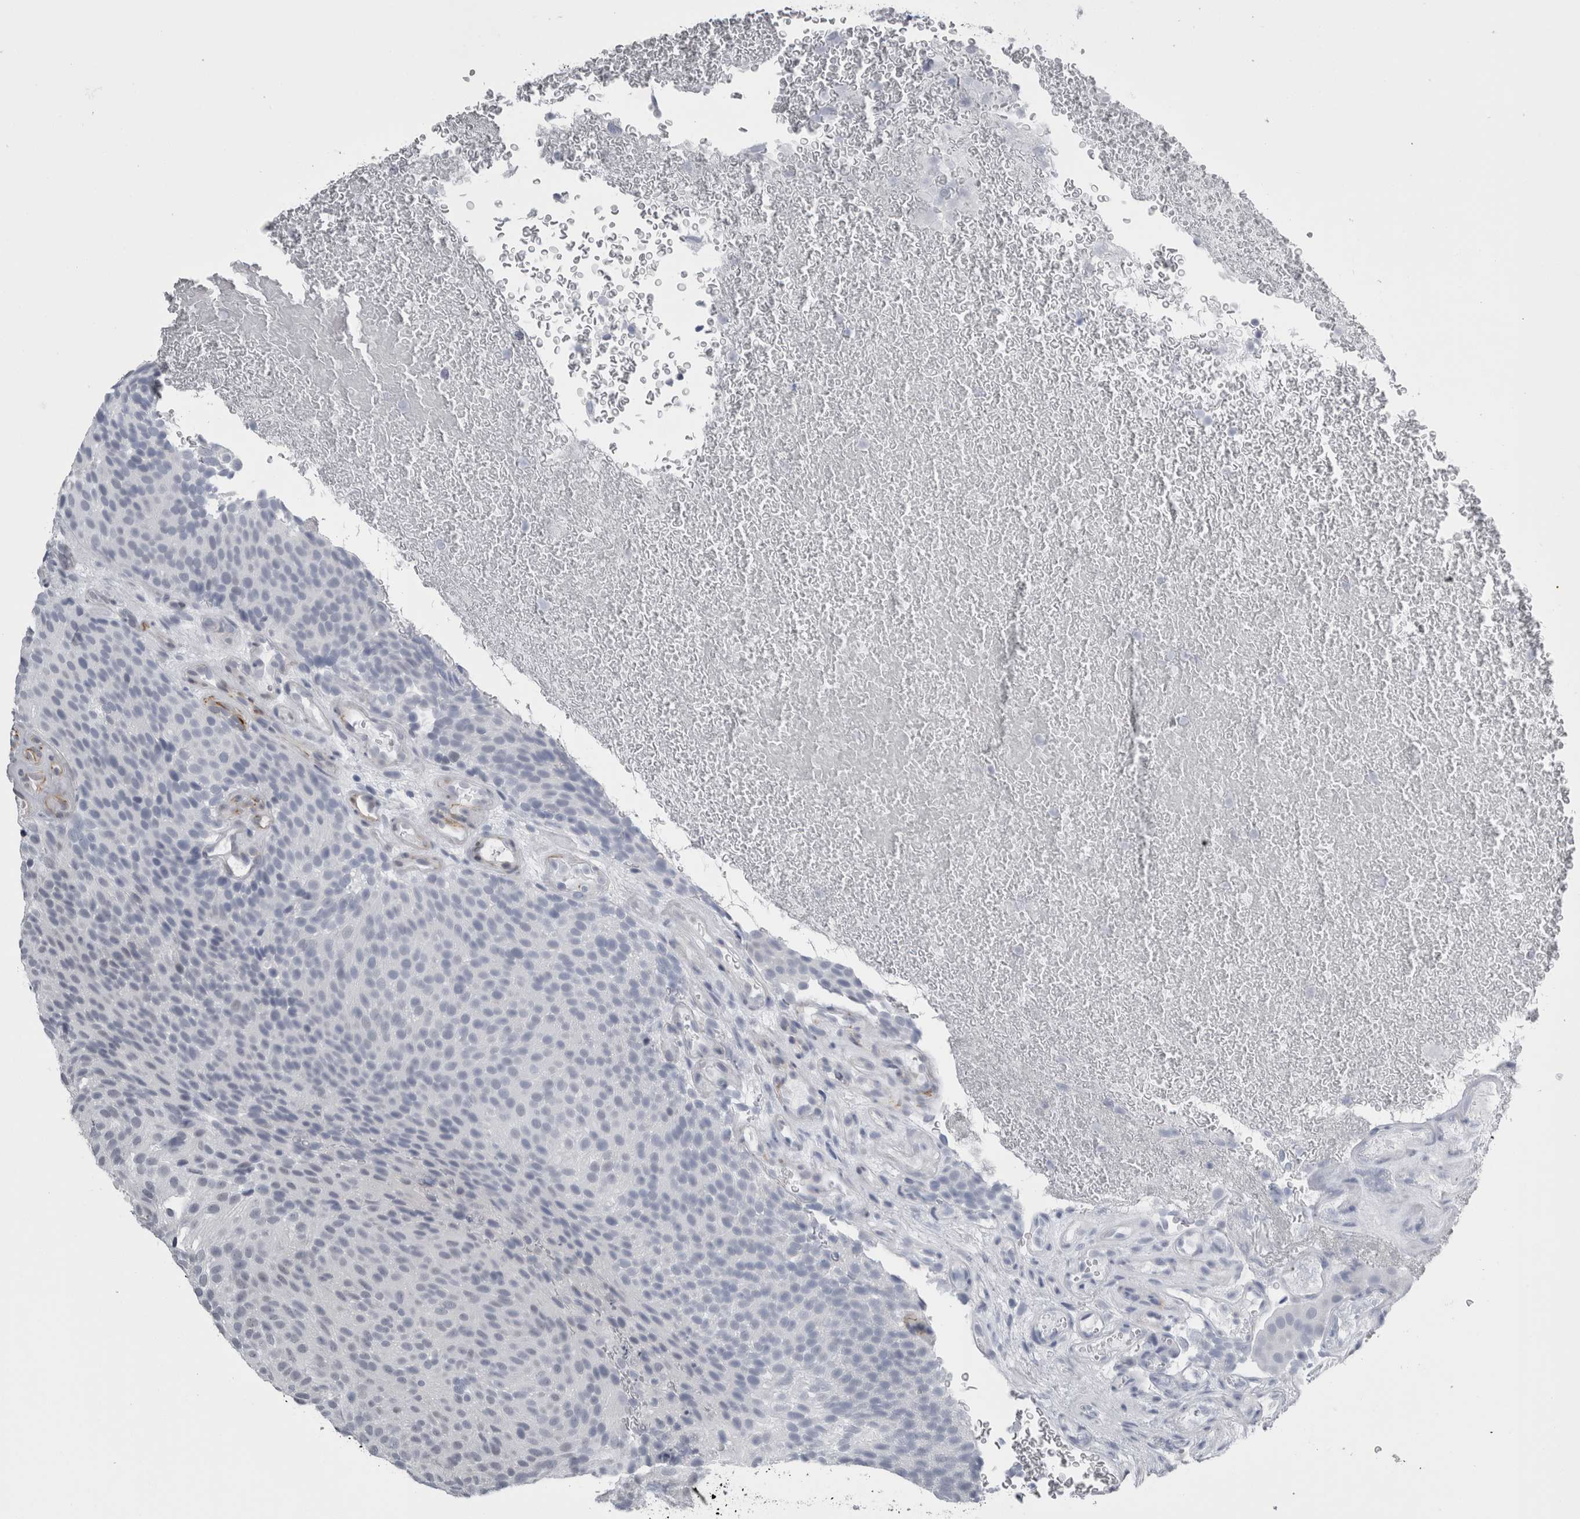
{"staining": {"intensity": "negative", "quantity": "none", "location": "none"}, "tissue": "urothelial cancer", "cell_type": "Tumor cells", "image_type": "cancer", "snomed": [{"axis": "morphology", "description": "Urothelial carcinoma, Low grade"}, {"axis": "topography", "description": "Urinary bladder"}], "caption": "Tumor cells show no significant expression in urothelial cancer. Brightfield microscopy of IHC stained with DAB (brown) and hematoxylin (blue), captured at high magnification.", "gene": "VWDE", "patient": {"sex": "male", "age": 78}}